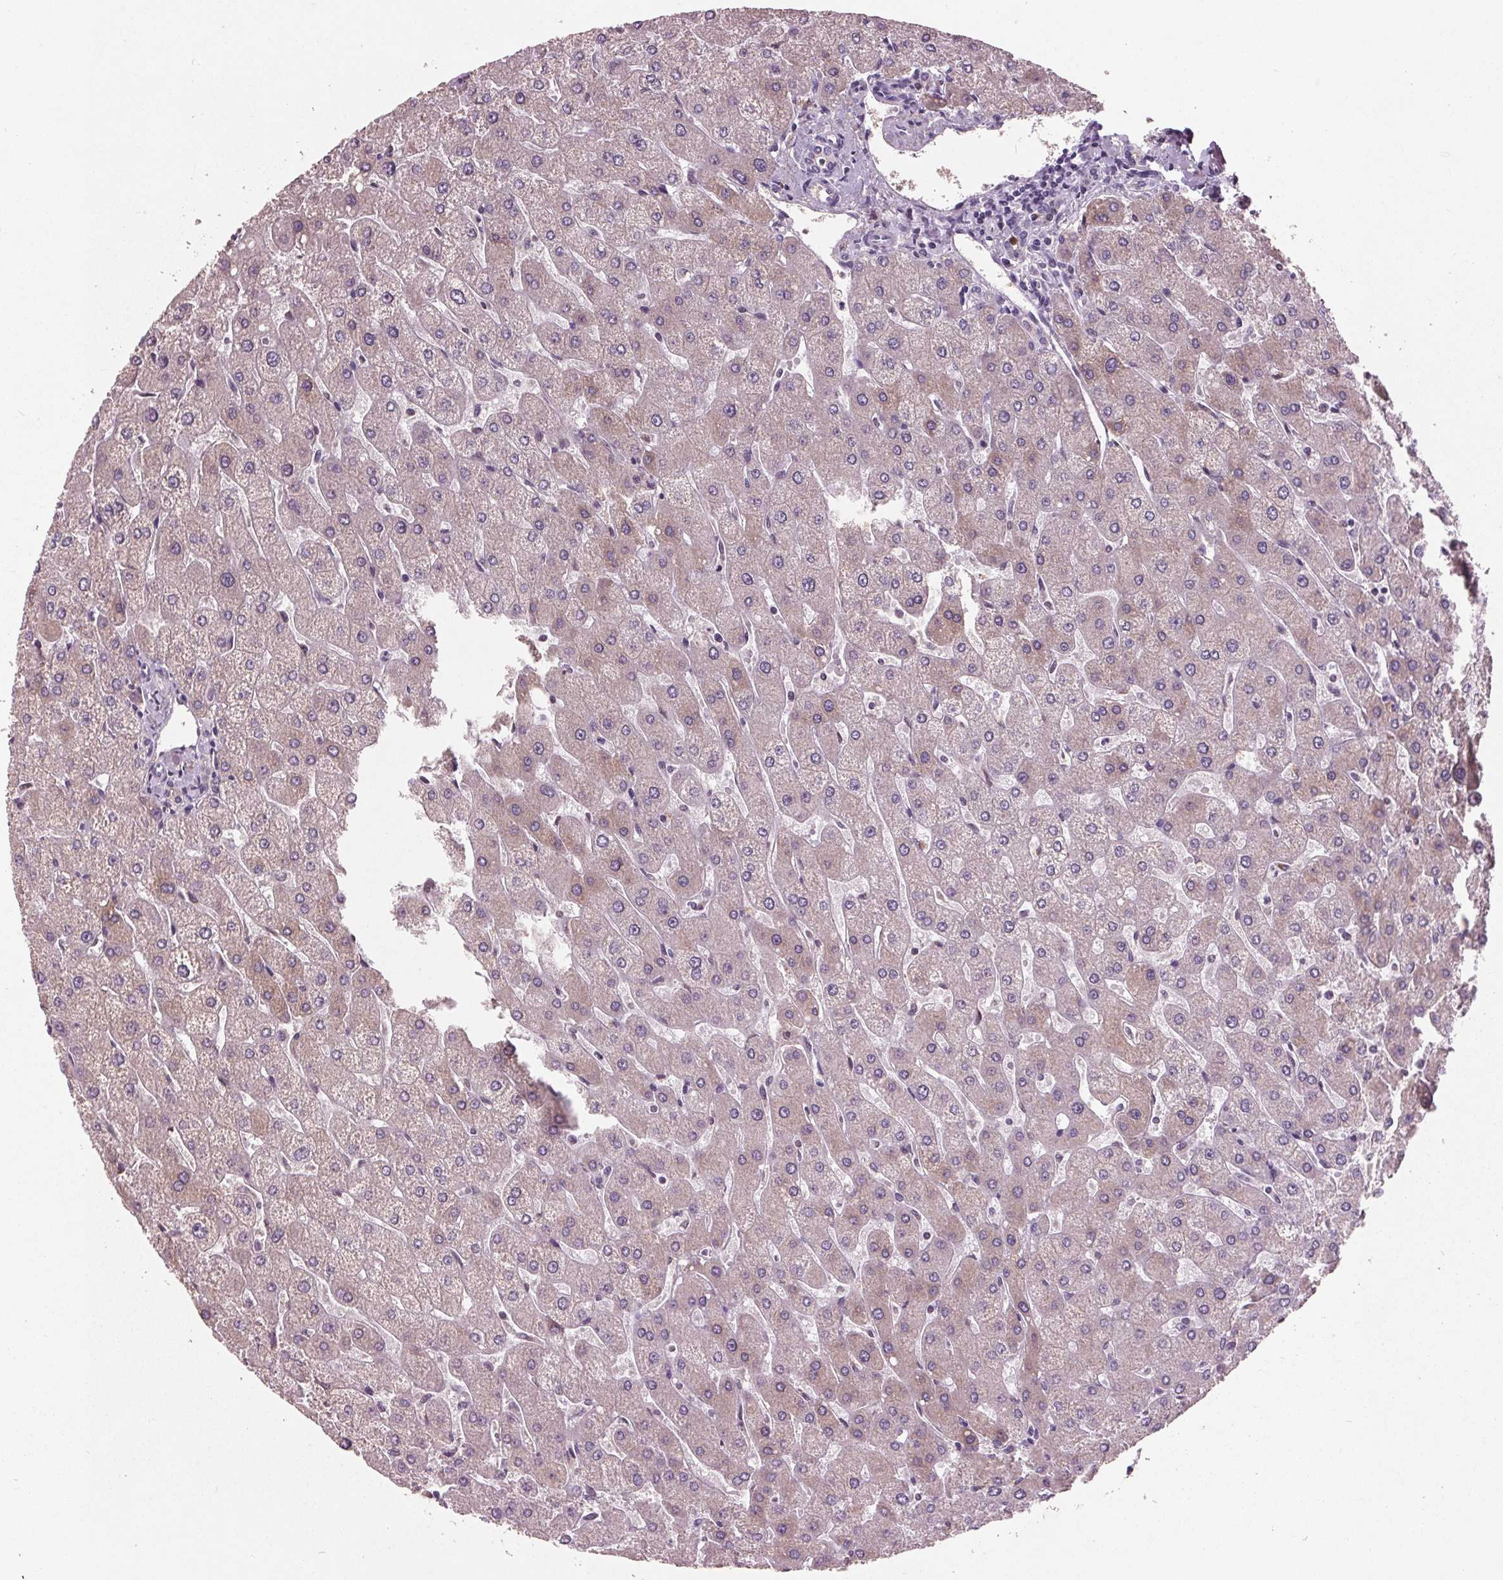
{"staining": {"intensity": "negative", "quantity": "none", "location": "none"}, "tissue": "liver", "cell_type": "Cholangiocytes", "image_type": "normal", "snomed": [{"axis": "morphology", "description": "Normal tissue, NOS"}, {"axis": "topography", "description": "Liver"}], "caption": "Human liver stained for a protein using immunohistochemistry (IHC) demonstrates no expression in cholangiocytes.", "gene": "C6", "patient": {"sex": "male", "age": 67}}